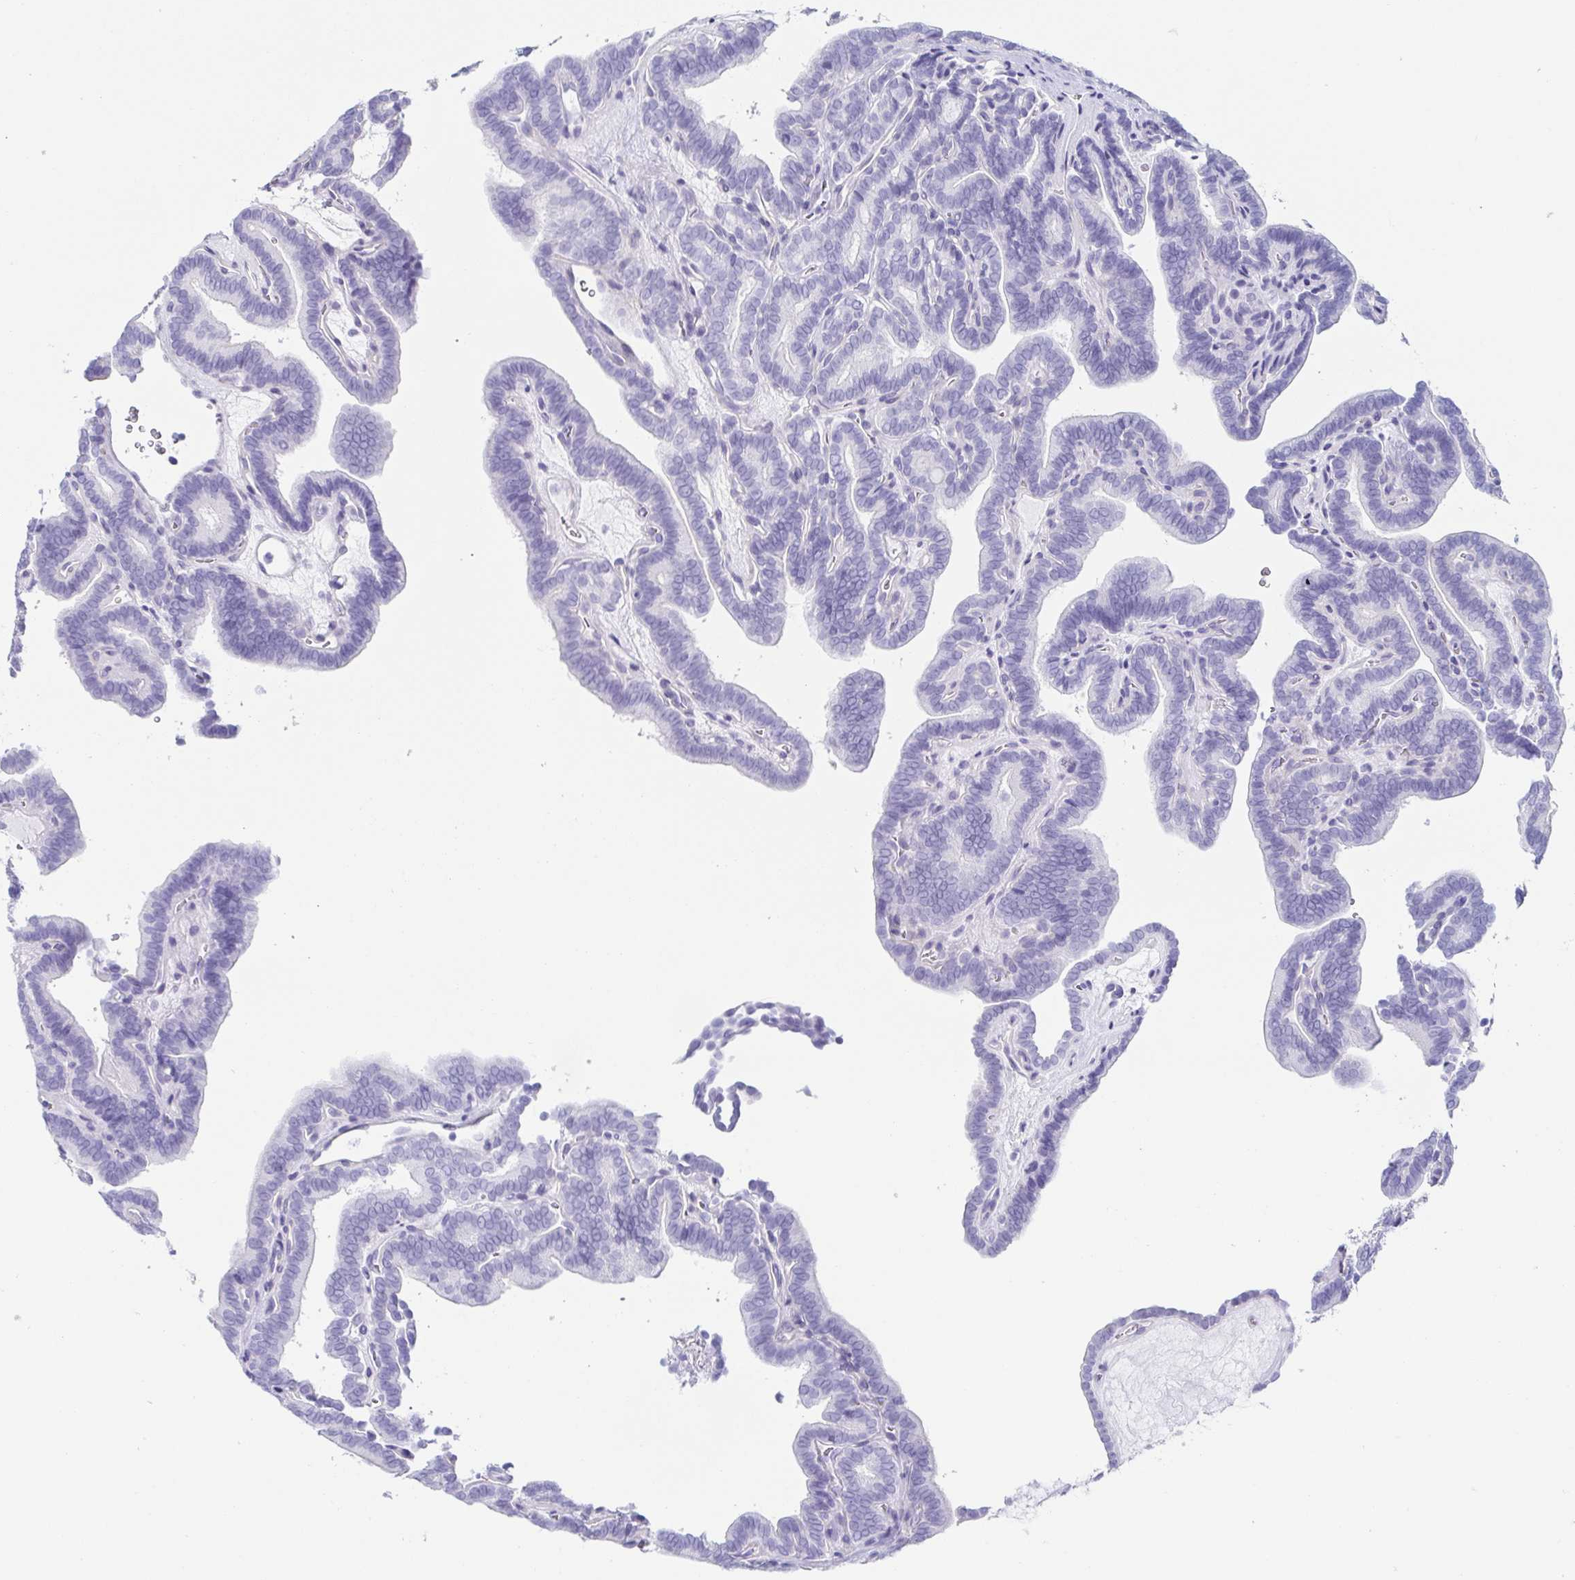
{"staining": {"intensity": "negative", "quantity": "none", "location": "none"}, "tissue": "thyroid cancer", "cell_type": "Tumor cells", "image_type": "cancer", "snomed": [{"axis": "morphology", "description": "Papillary adenocarcinoma, NOS"}, {"axis": "topography", "description": "Thyroid gland"}], "caption": "Tumor cells are negative for brown protein staining in thyroid cancer (papillary adenocarcinoma).", "gene": "PRR4", "patient": {"sex": "female", "age": 21}}